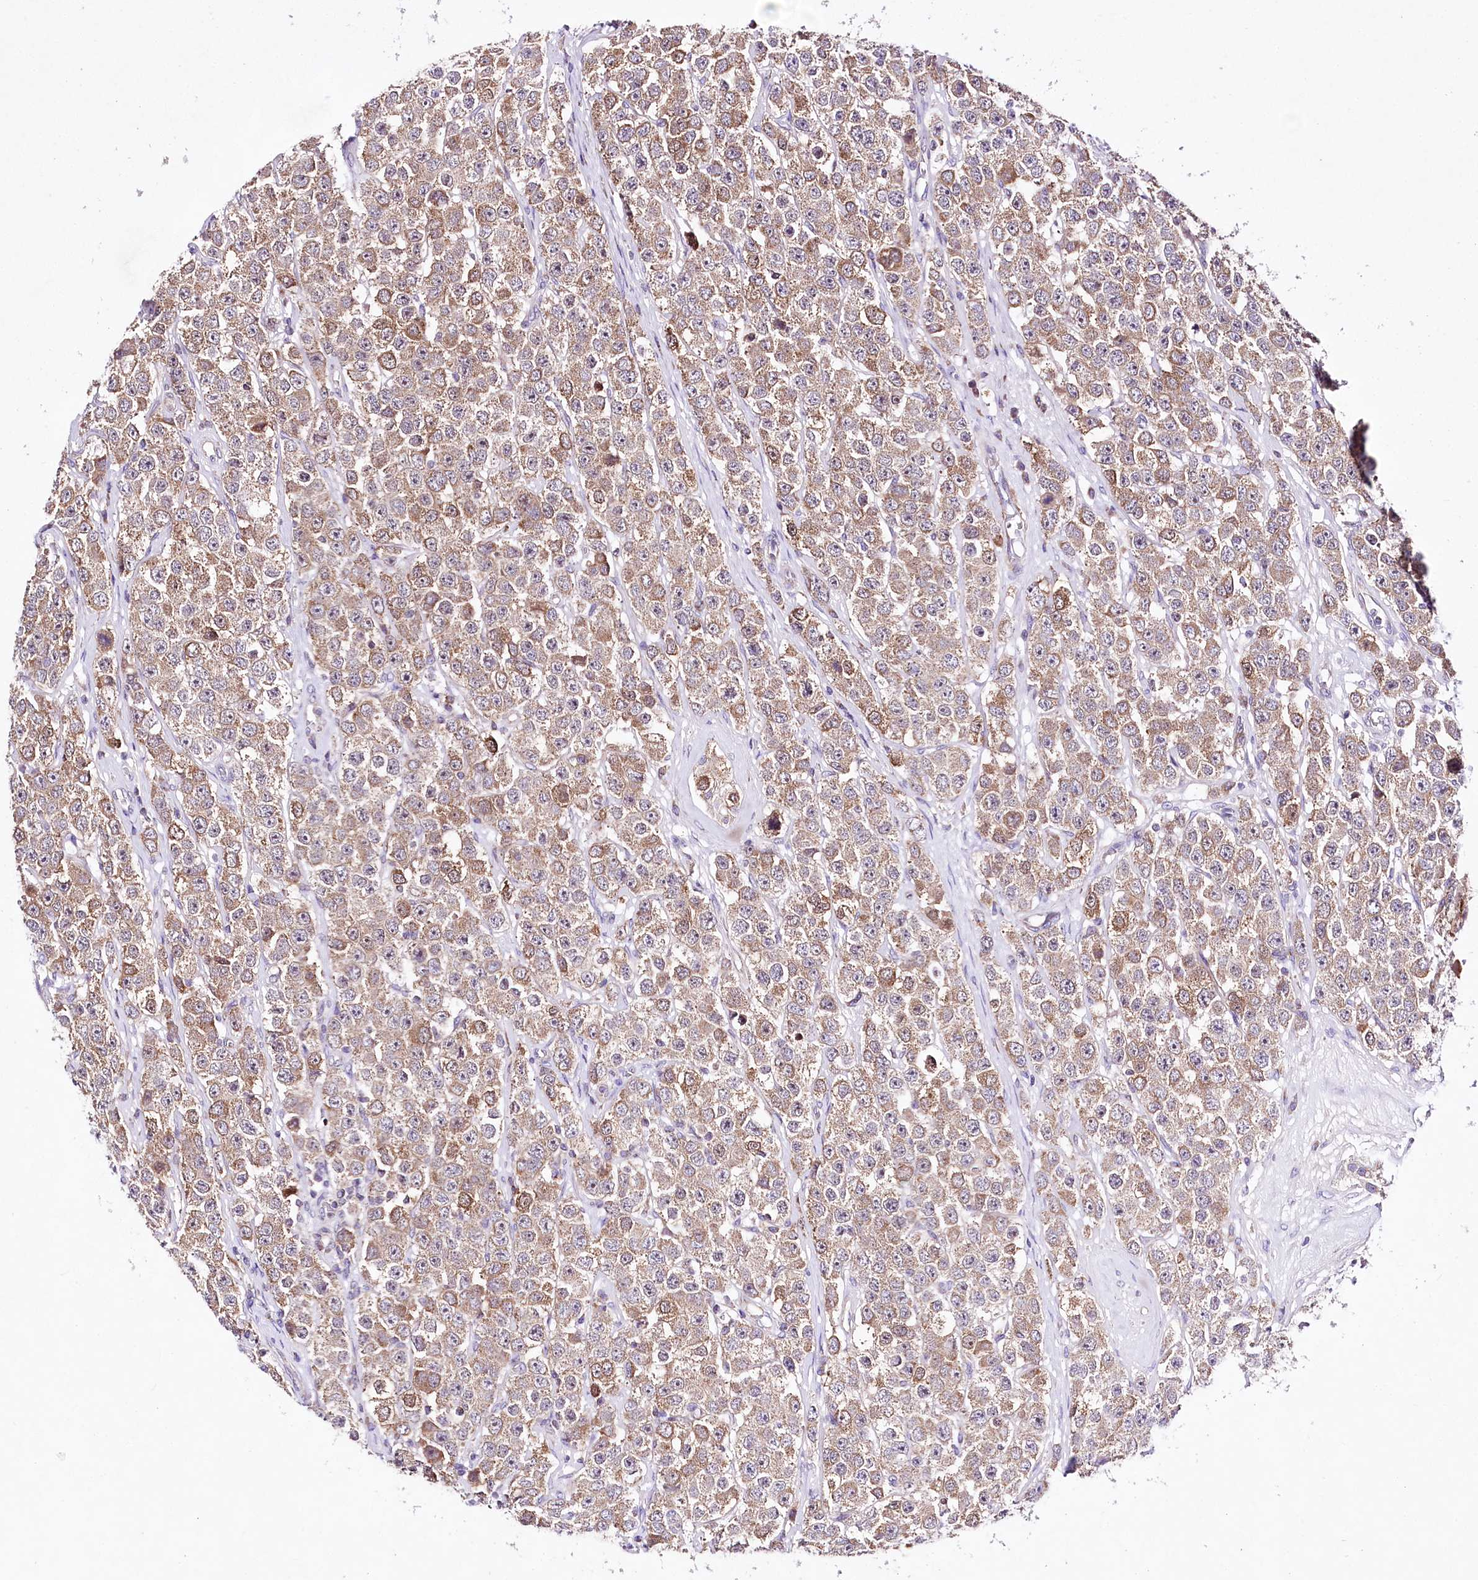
{"staining": {"intensity": "moderate", "quantity": ">75%", "location": "cytoplasmic/membranous"}, "tissue": "testis cancer", "cell_type": "Tumor cells", "image_type": "cancer", "snomed": [{"axis": "morphology", "description": "Seminoma, NOS"}, {"axis": "topography", "description": "Testis"}], "caption": "The immunohistochemical stain highlights moderate cytoplasmic/membranous expression in tumor cells of seminoma (testis) tissue.", "gene": "ATE1", "patient": {"sex": "male", "age": 28}}